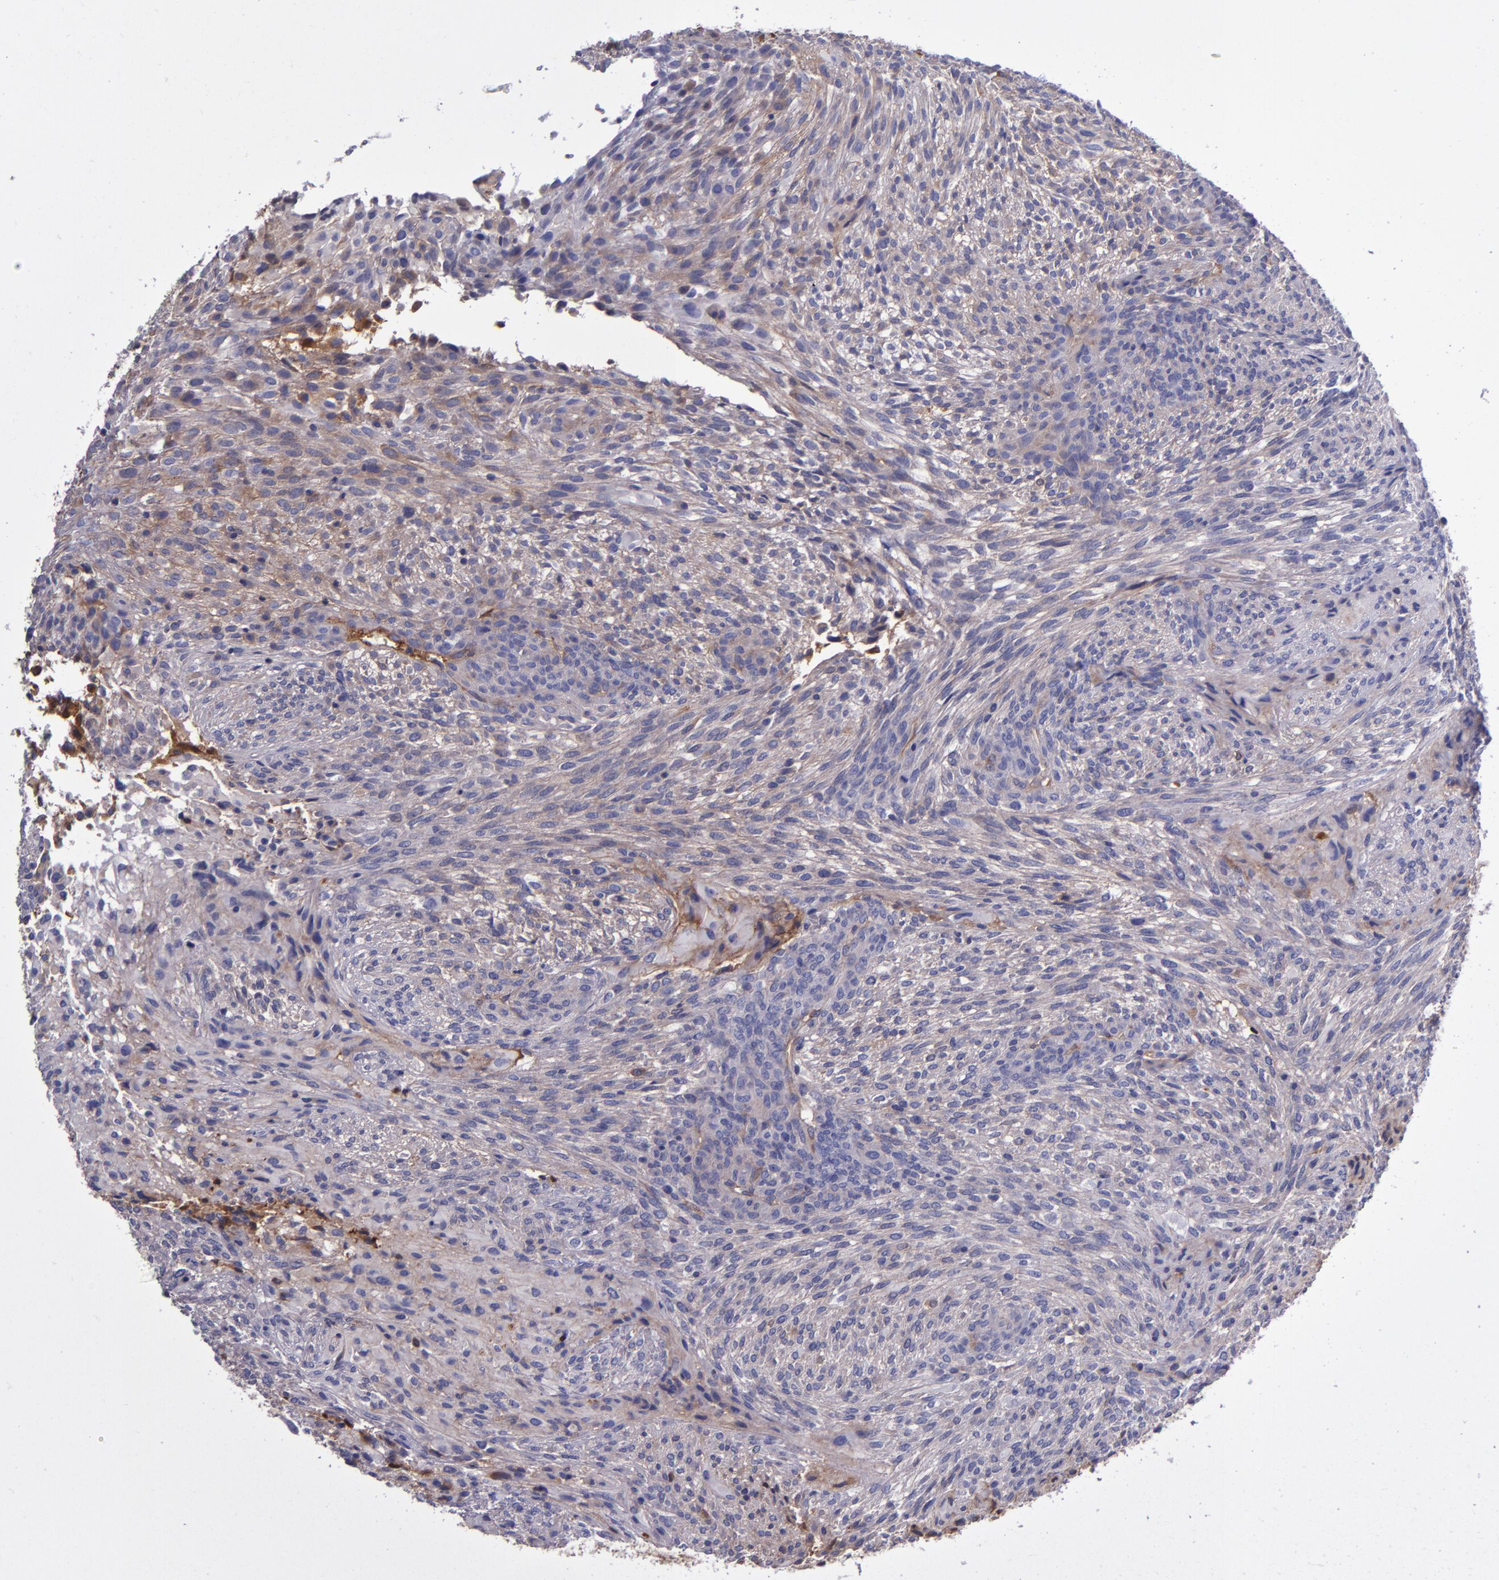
{"staining": {"intensity": "weak", "quantity": "<25%", "location": "cytoplasmic/membranous"}, "tissue": "glioma", "cell_type": "Tumor cells", "image_type": "cancer", "snomed": [{"axis": "morphology", "description": "Glioma, malignant, High grade"}, {"axis": "topography", "description": "Cerebral cortex"}], "caption": "Immunohistochemical staining of malignant high-grade glioma demonstrates no significant positivity in tumor cells.", "gene": "CLEC3B", "patient": {"sex": "female", "age": 55}}